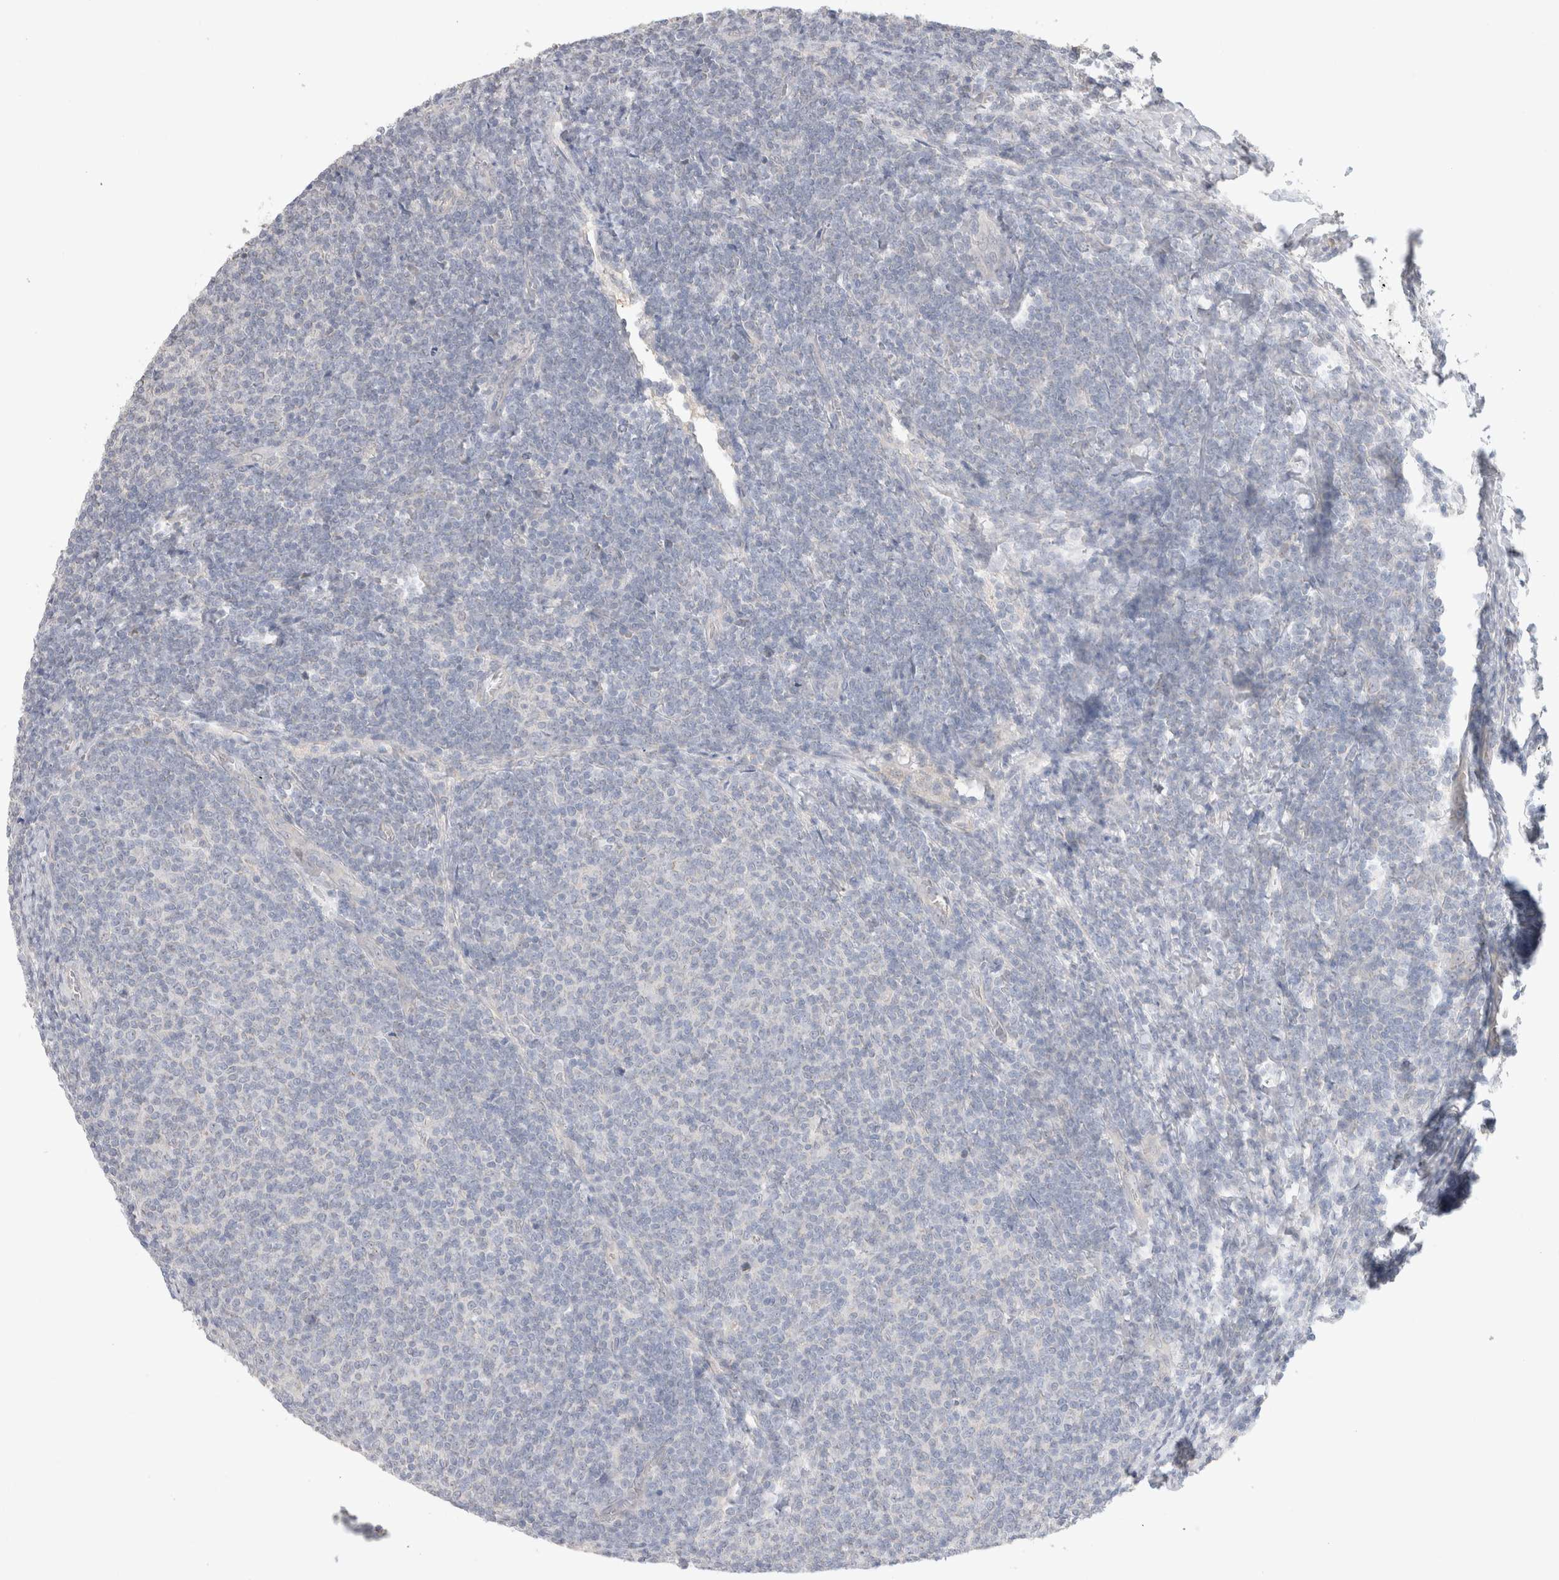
{"staining": {"intensity": "negative", "quantity": "none", "location": "none"}, "tissue": "lymphoma", "cell_type": "Tumor cells", "image_type": "cancer", "snomed": [{"axis": "morphology", "description": "Malignant lymphoma, non-Hodgkin's type, Low grade"}, {"axis": "topography", "description": "Lymph node"}], "caption": "Low-grade malignant lymphoma, non-Hodgkin's type was stained to show a protein in brown. There is no significant expression in tumor cells.", "gene": "DMD", "patient": {"sex": "male", "age": 66}}